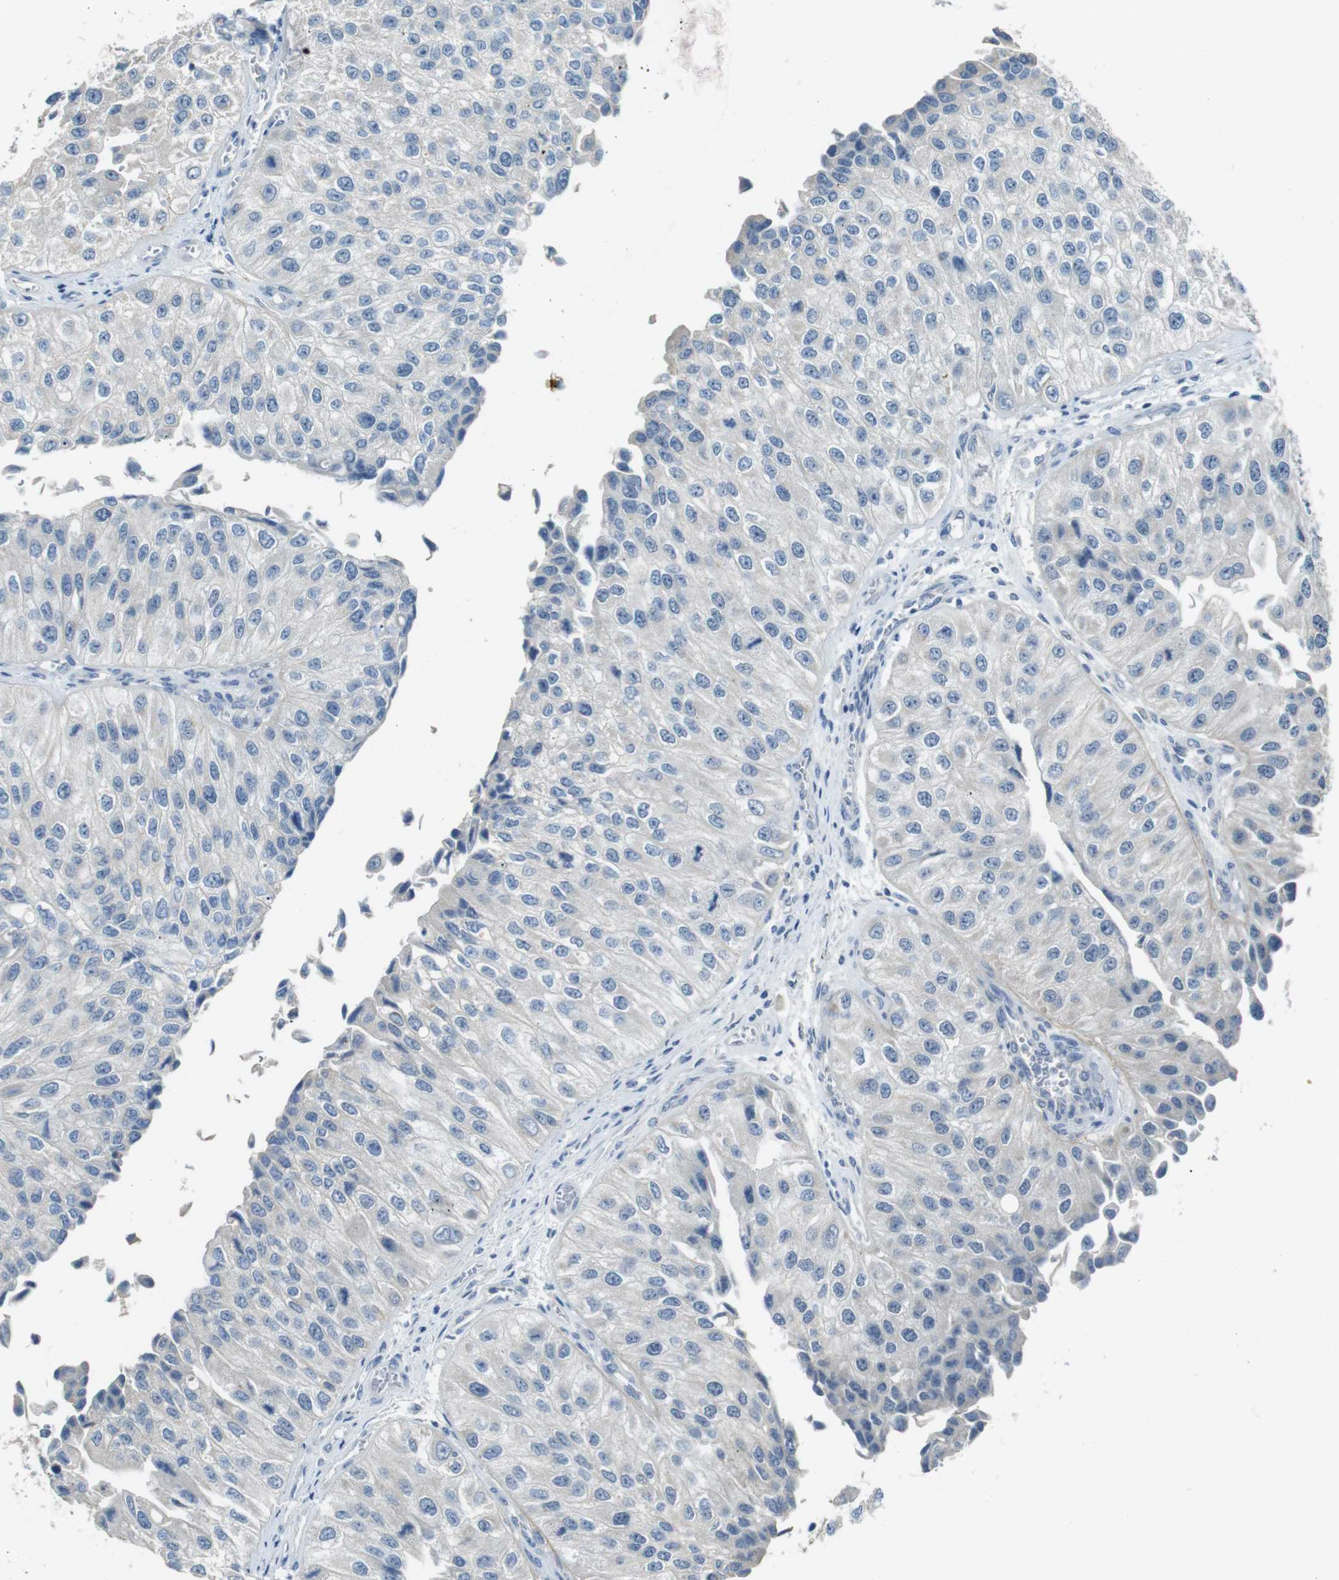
{"staining": {"intensity": "negative", "quantity": "none", "location": "none"}, "tissue": "urothelial cancer", "cell_type": "Tumor cells", "image_type": "cancer", "snomed": [{"axis": "morphology", "description": "Urothelial carcinoma, High grade"}, {"axis": "topography", "description": "Kidney"}, {"axis": "topography", "description": "Urinary bladder"}], "caption": "Immunohistochemistry of high-grade urothelial carcinoma exhibits no staining in tumor cells.", "gene": "ENTPD7", "patient": {"sex": "male", "age": 77}}